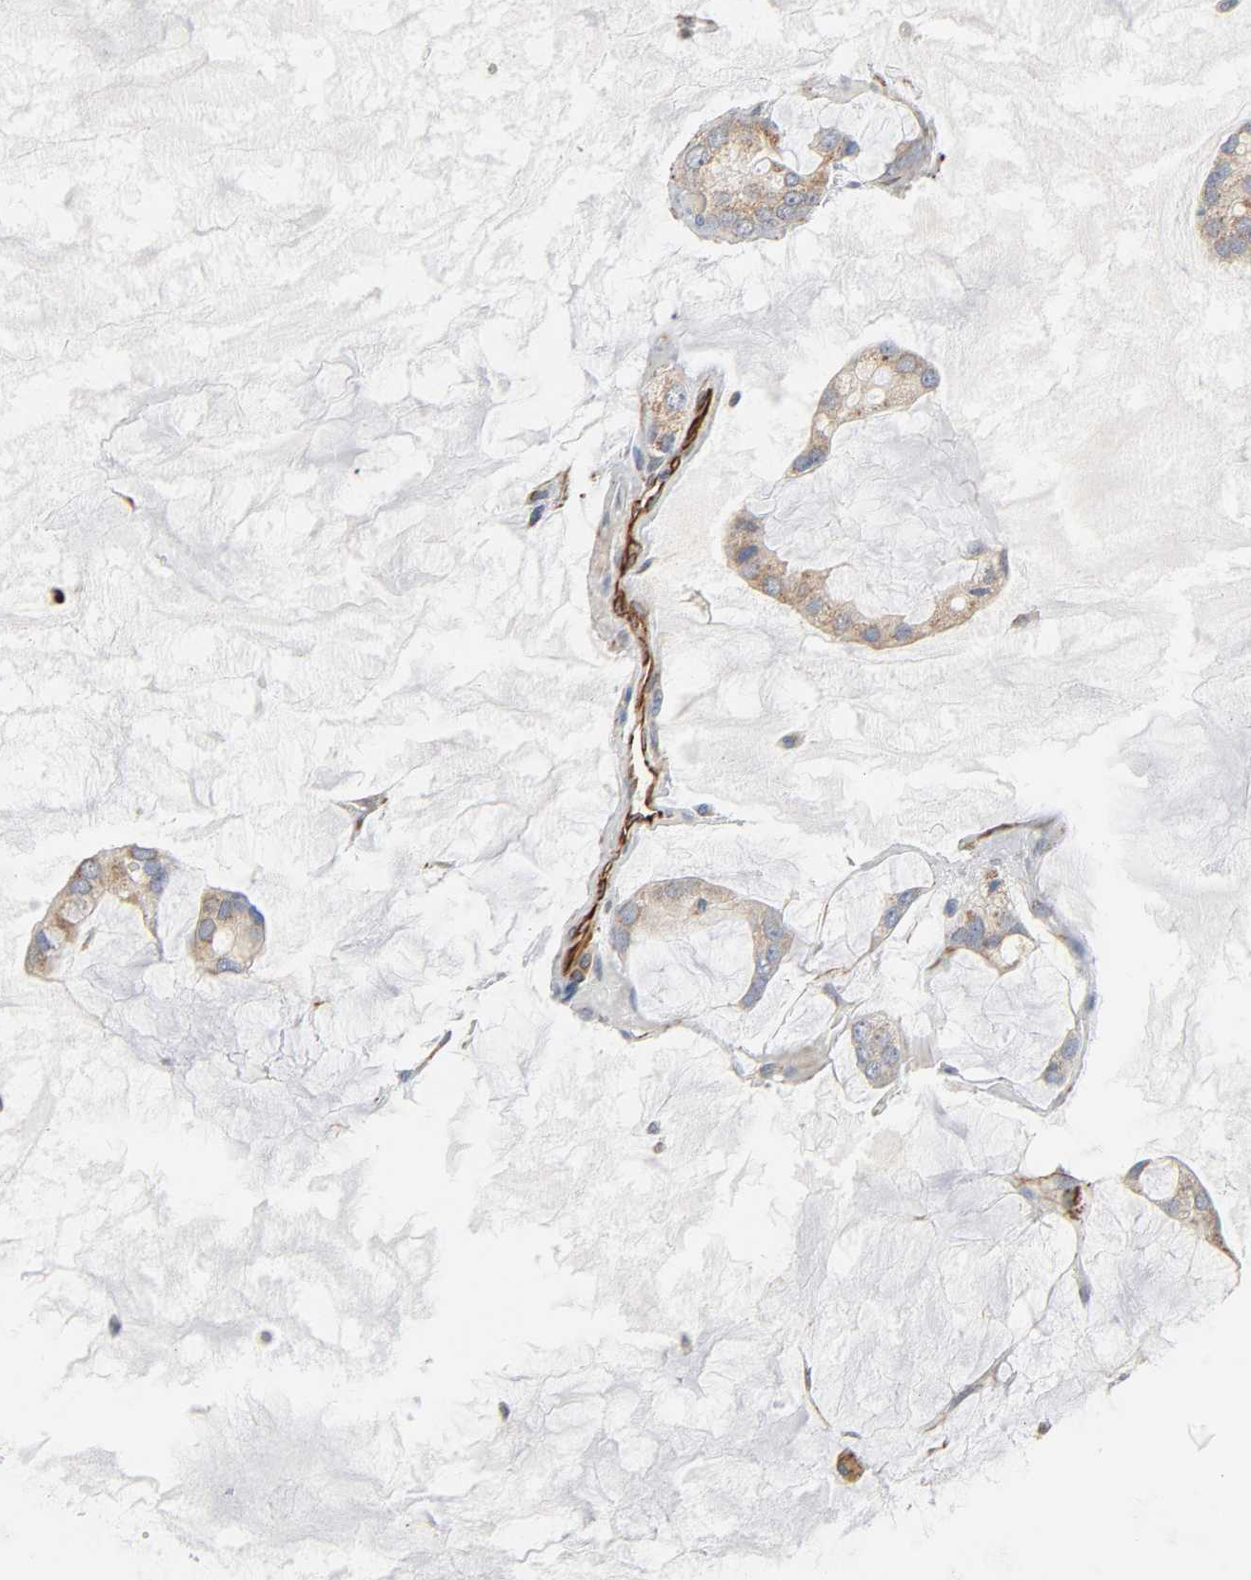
{"staining": {"intensity": "moderate", "quantity": ">75%", "location": "cytoplasmic/membranous"}, "tissue": "prostate cancer", "cell_type": "Tumor cells", "image_type": "cancer", "snomed": [{"axis": "morphology", "description": "Adenocarcinoma, High grade"}, {"axis": "topography", "description": "Prostate"}], "caption": "Human adenocarcinoma (high-grade) (prostate) stained for a protein (brown) reveals moderate cytoplasmic/membranous positive staining in approximately >75% of tumor cells.", "gene": "REEP6", "patient": {"sex": "male", "age": 67}}